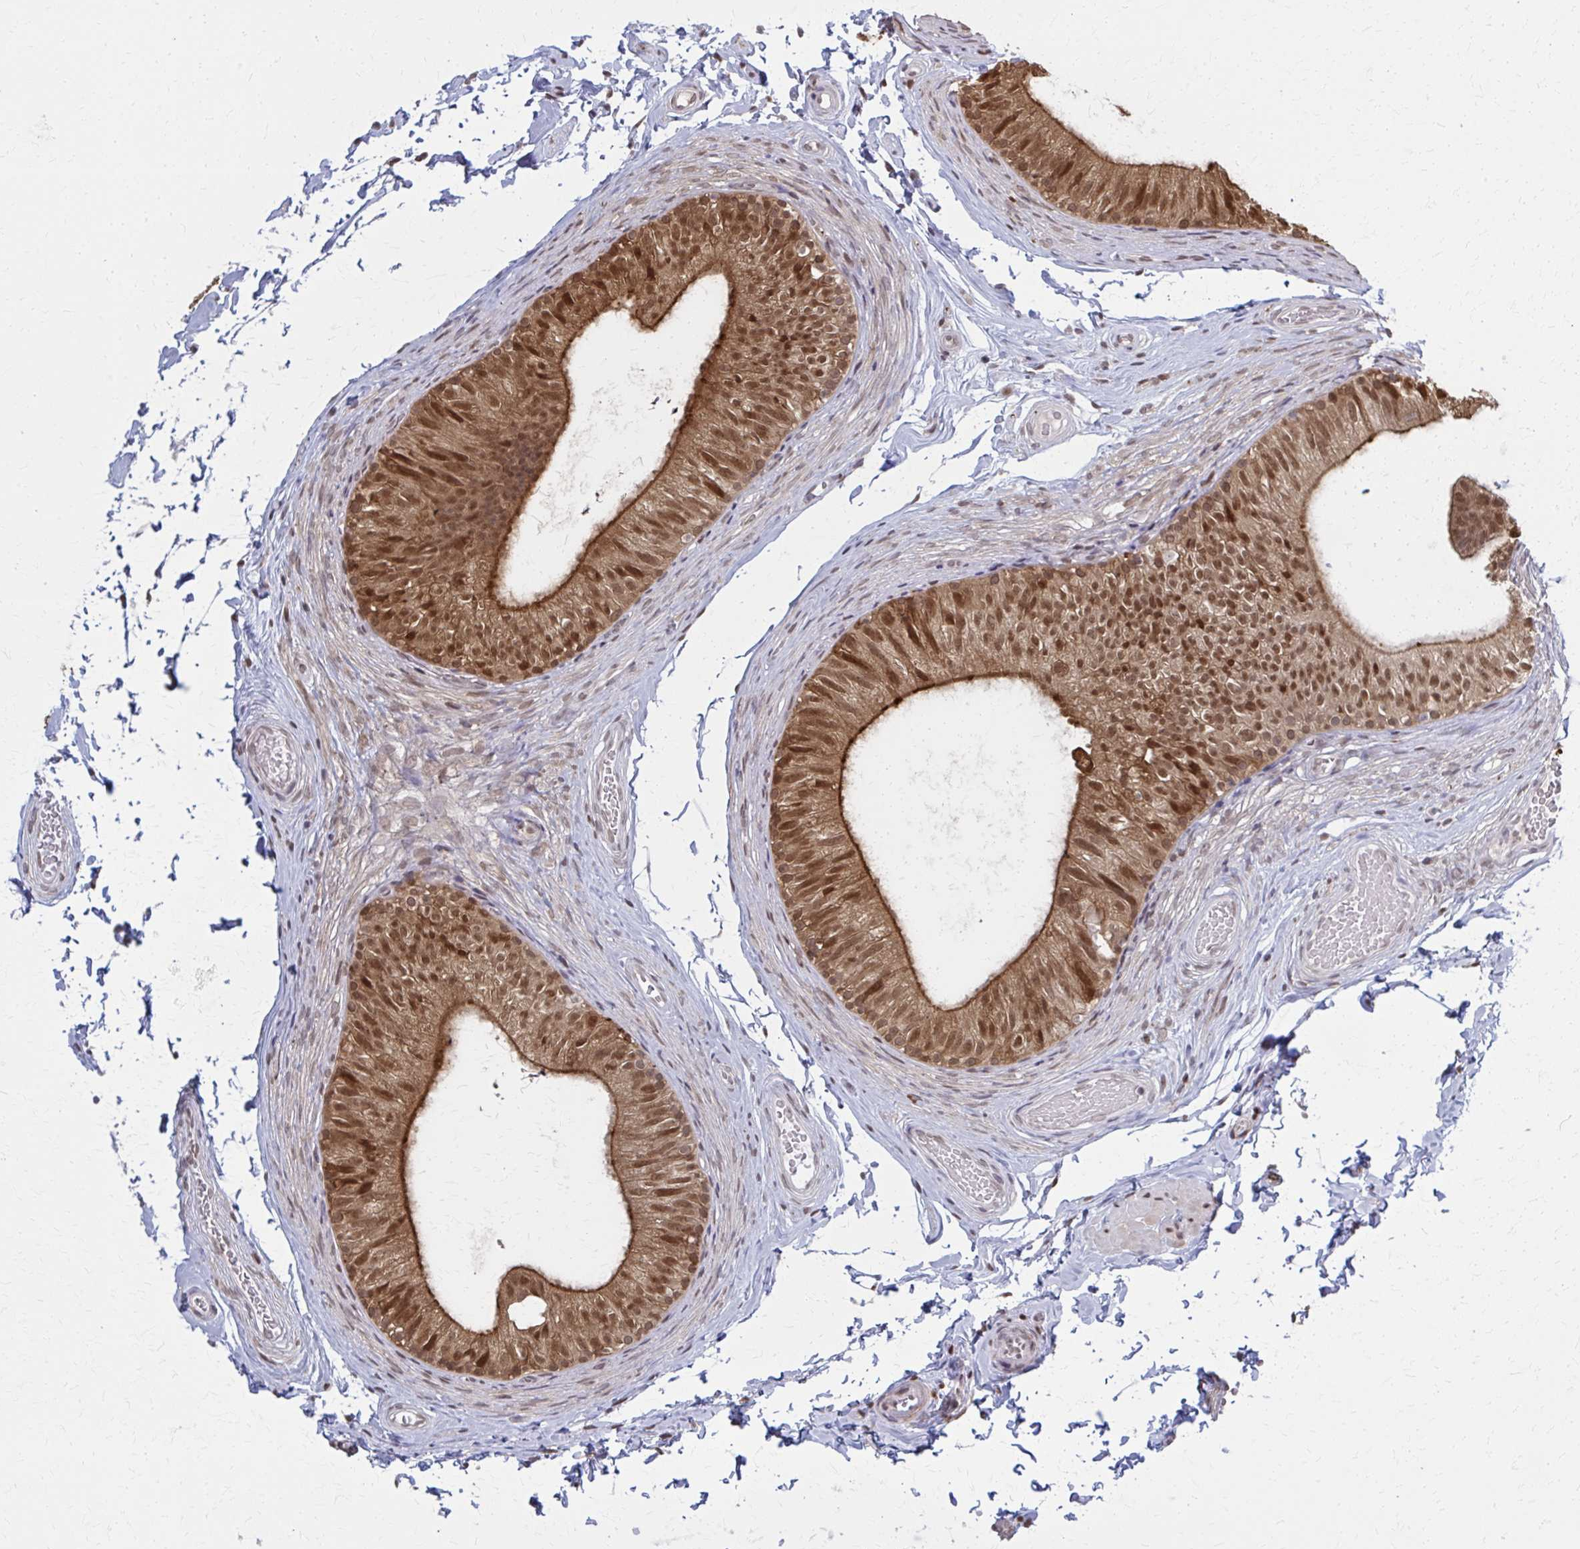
{"staining": {"intensity": "strong", "quantity": ">75%", "location": "cytoplasmic/membranous,nuclear"}, "tissue": "epididymis", "cell_type": "Glandular cells", "image_type": "normal", "snomed": [{"axis": "morphology", "description": "Normal tissue, NOS"}, {"axis": "topography", "description": "Epididymis, spermatic cord, NOS"}, {"axis": "topography", "description": "Epididymis"}, {"axis": "topography", "description": "Peripheral nerve tissue"}], "caption": "Immunohistochemistry of unremarkable epididymis exhibits high levels of strong cytoplasmic/membranous,nuclear positivity in approximately >75% of glandular cells. Nuclei are stained in blue.", "gene": "MDH1", "patient": {"sex": "male", "age": 29}}